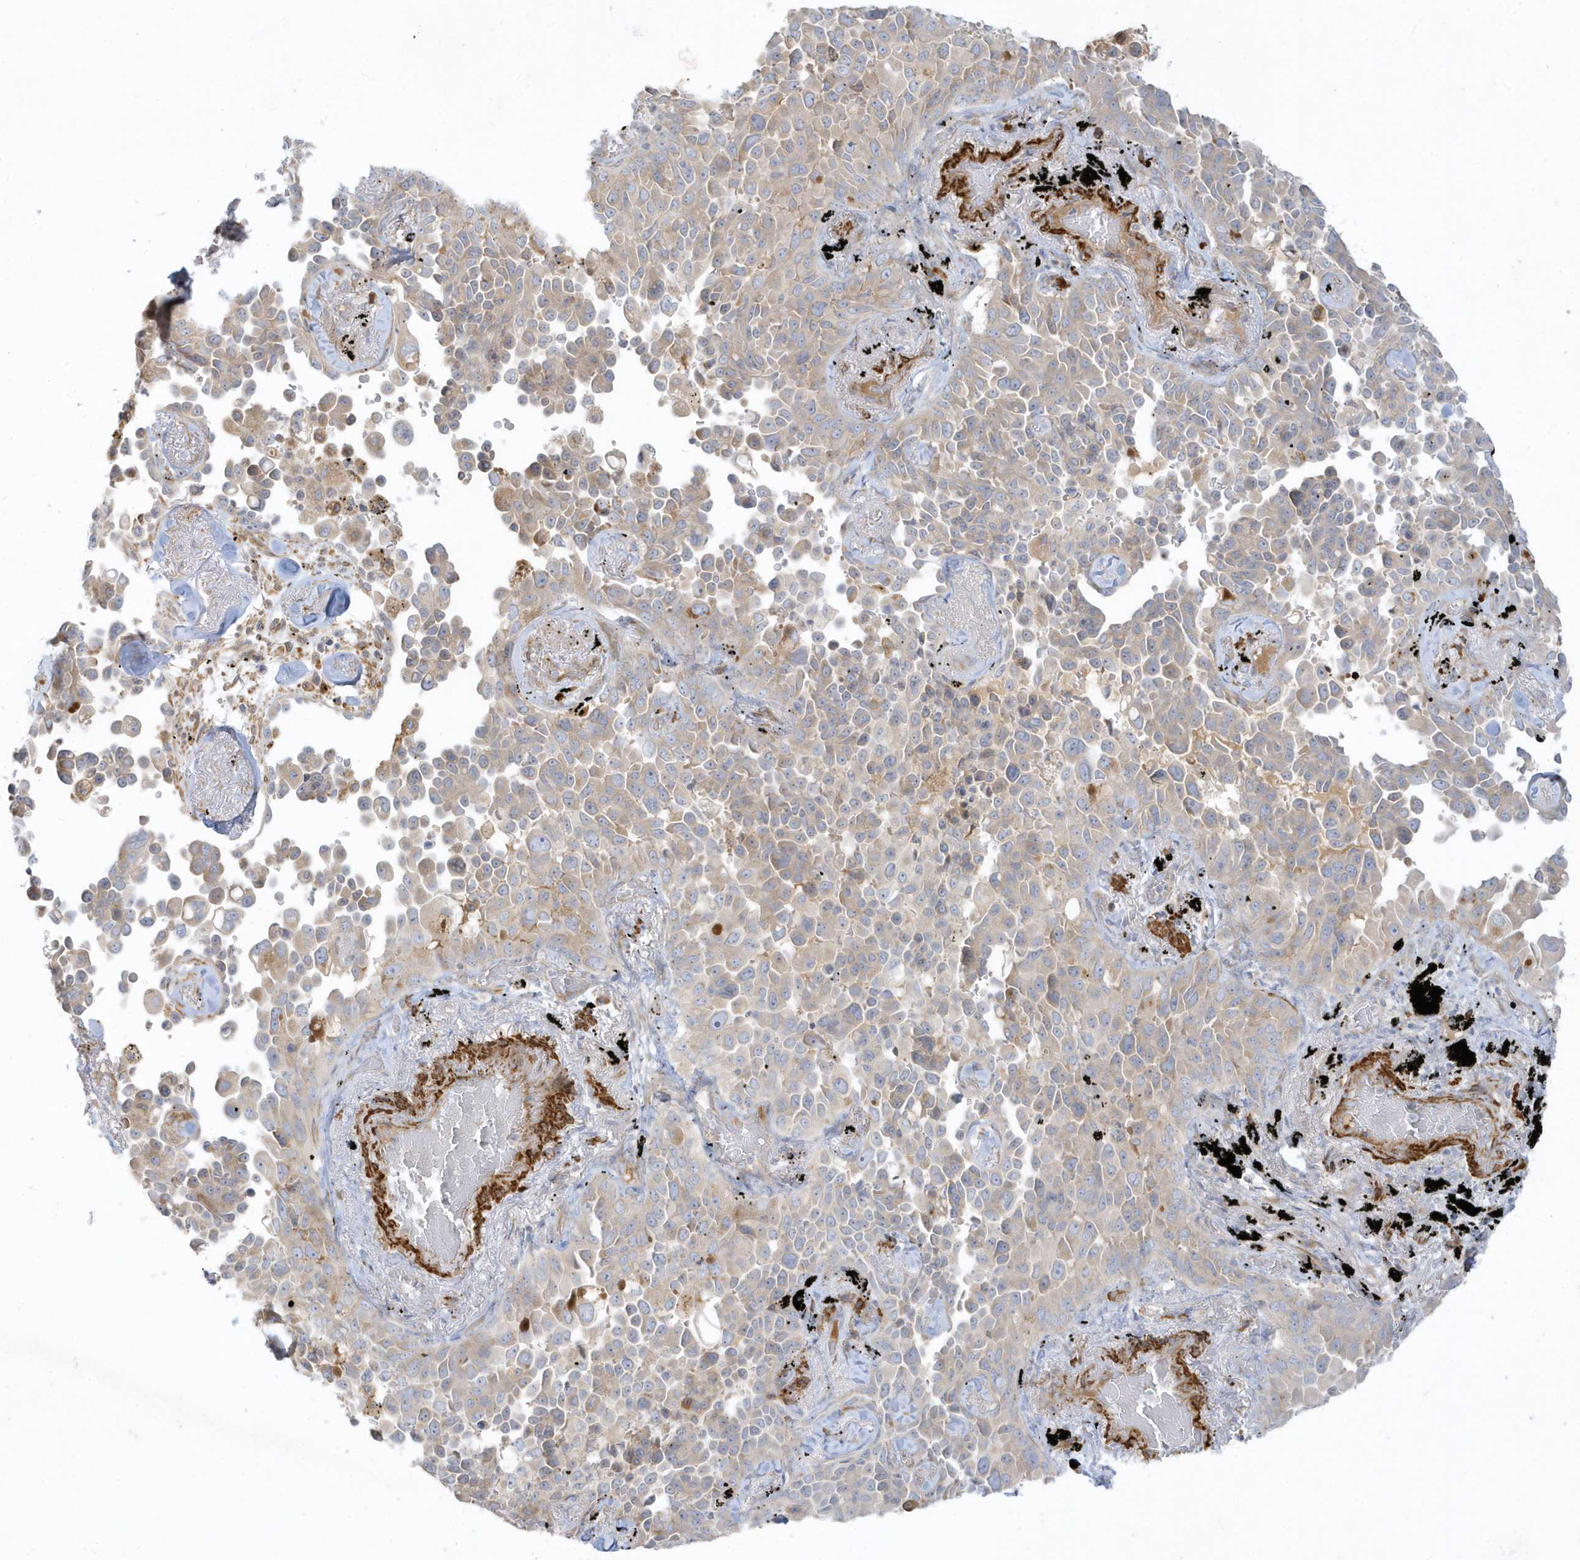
{"staining": {"intensity": "weak", "quantity": "25%-75%", "location": "cytoplasmic/membranous"}, "tissue": "lung cancer", "cell_type": "Tumor cells", "image_type": "cancer", "snomed": [{"axis": "morphology", "description": "Adenocarcinoma, NOS"}, {"axis": "topography", "description": "Lung"}], "caption": "Protein expression by immunohistochemistry (IHC) reveals weak cytoplasmic/membranous positivity in about 25%-75% of tumor cells in lung adenocarcinoma.", "gene": "THADA", "patient": {"sex": "female", "age": 67}}